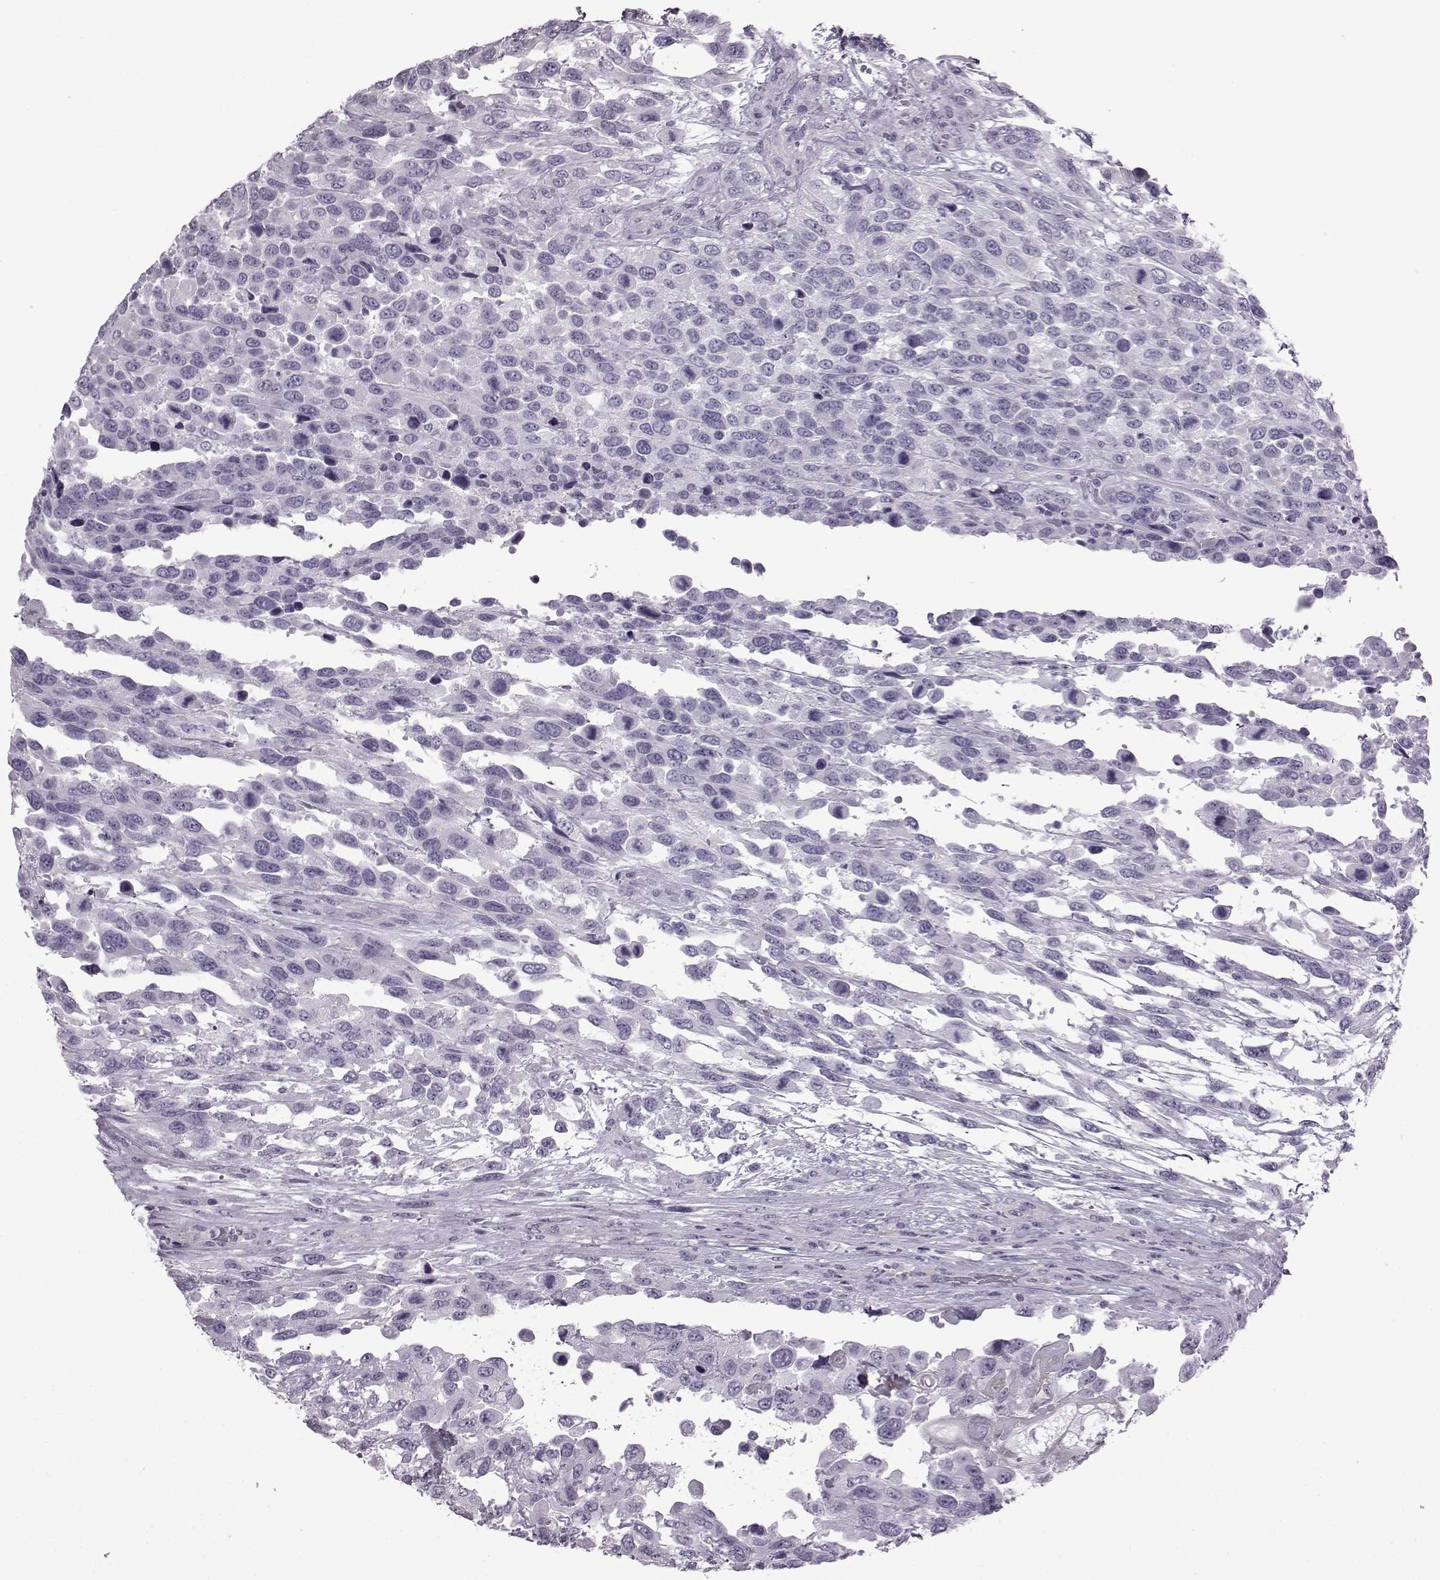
{"staining": {"intensity": "negative", "quantity": "none", "location": "none"}, "tissue": "urothelial cancer", "cell_type": "Tumor cells", "image_type": "cancer", "snomed": [{"axis": "morphology", "description": "Urothelial carcinoma, High grade"}, {"axis": "topography", "description": "Urinary bladder"}], "caption": "Immunohistochemistry photomicrograph of human urothelial cancer stained for a protein (brown), which reveals no staining in tumor cells.", "gene": "SLC28A2", "patient": {"sex": "female", "age": 70}}